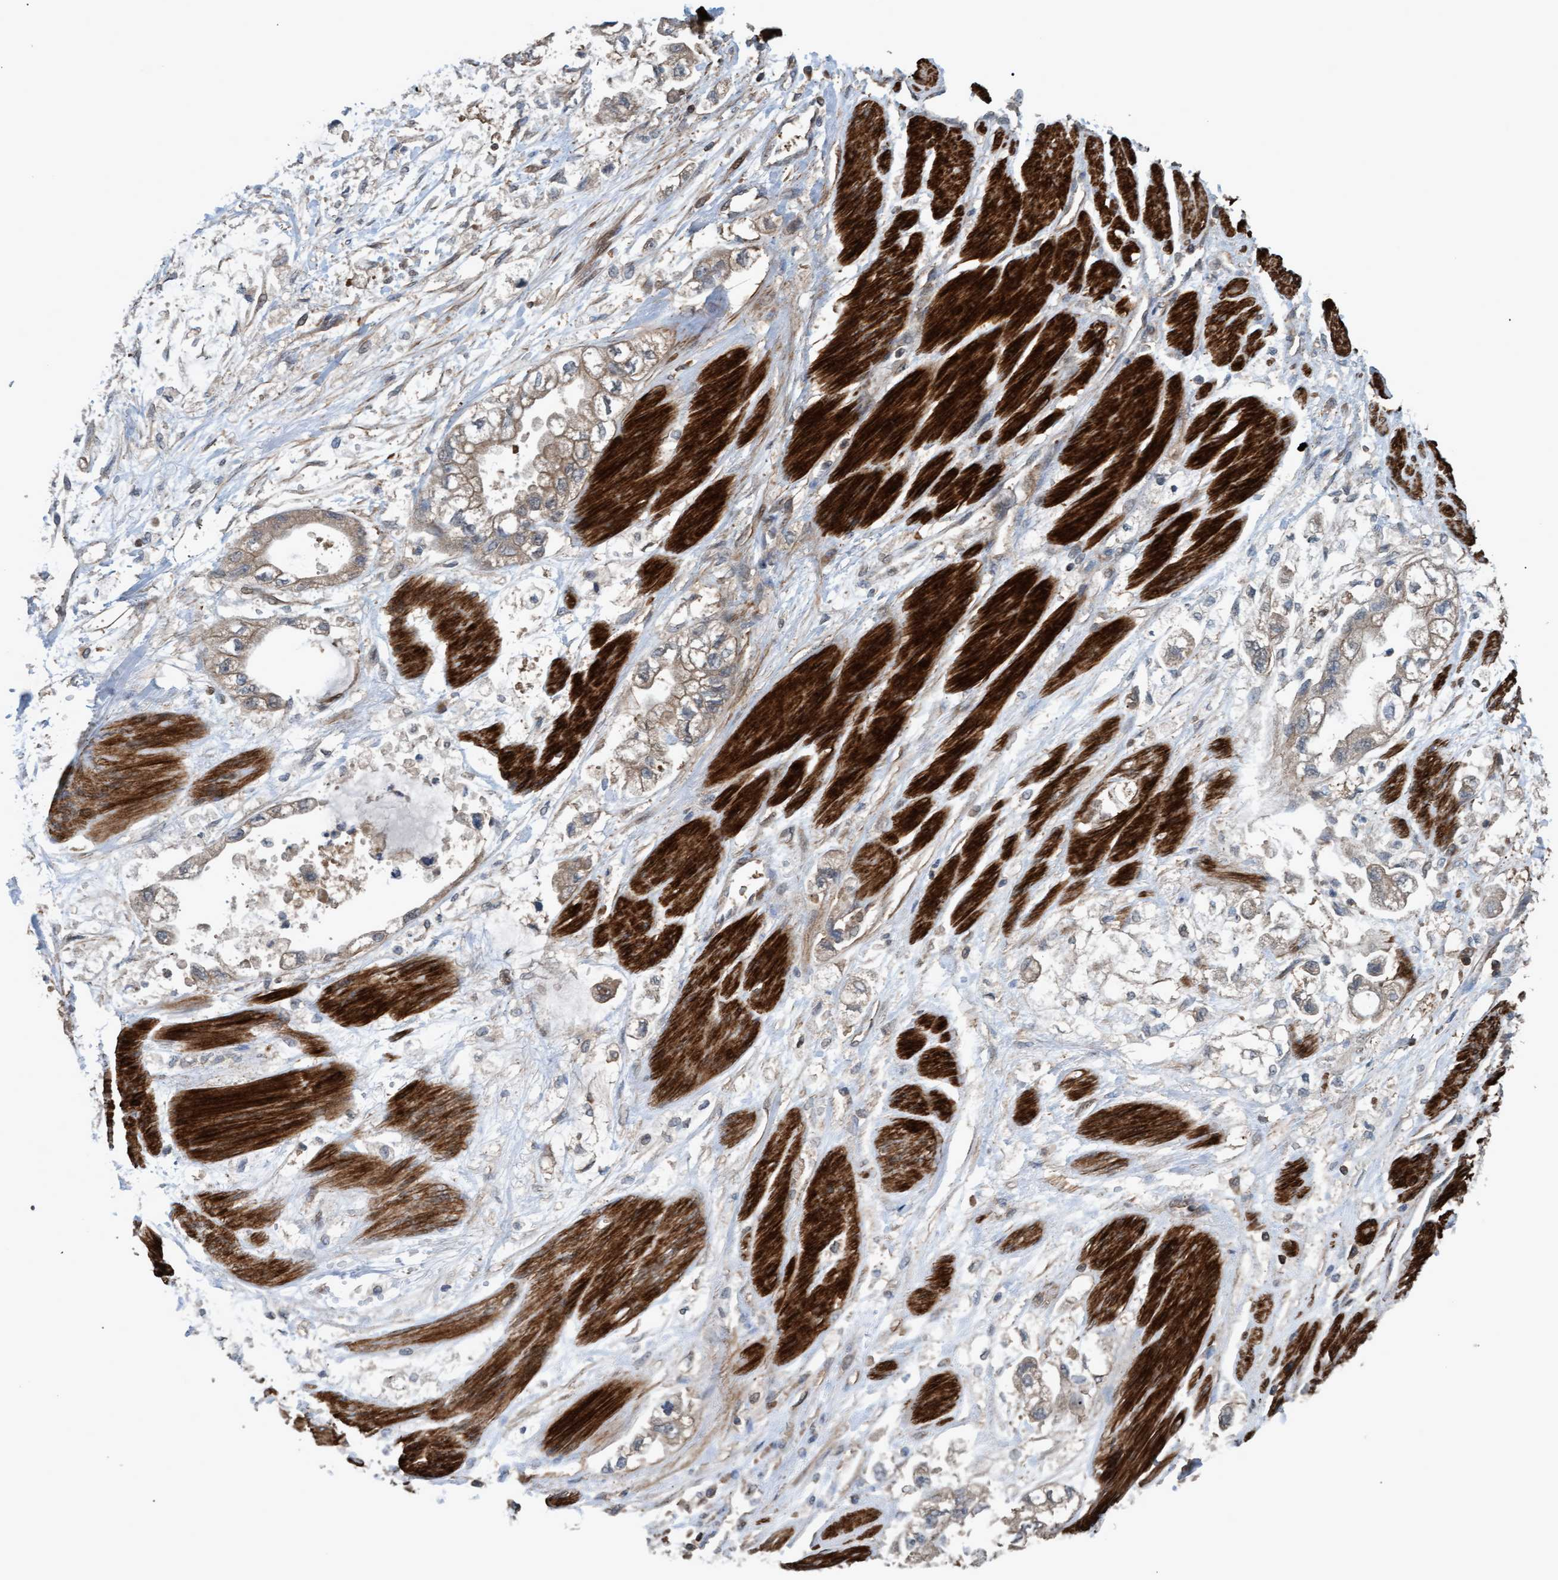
{"staining": {"intensity": "weak", "quantity": ">75%", "location": "cytoplasmic/membranous"}, "tissue": "stomach cancer", "cell_type": "Tumor cells", "image_type": "cancer", "snomed": [{"axis": "morphology", "description": "Normal tissue, NOS"}, {"axis": "morphology", "description": "Adenocarcinoma, NOS"}, {"axis": "topography", "description": "Stomach"}], "caption": "Stomach adenocarcinoma stained with a protein marker exhibits weak staining in tumor cells.", "gene": "GGT6", "patient": {"sex": "male", "age": 62}}